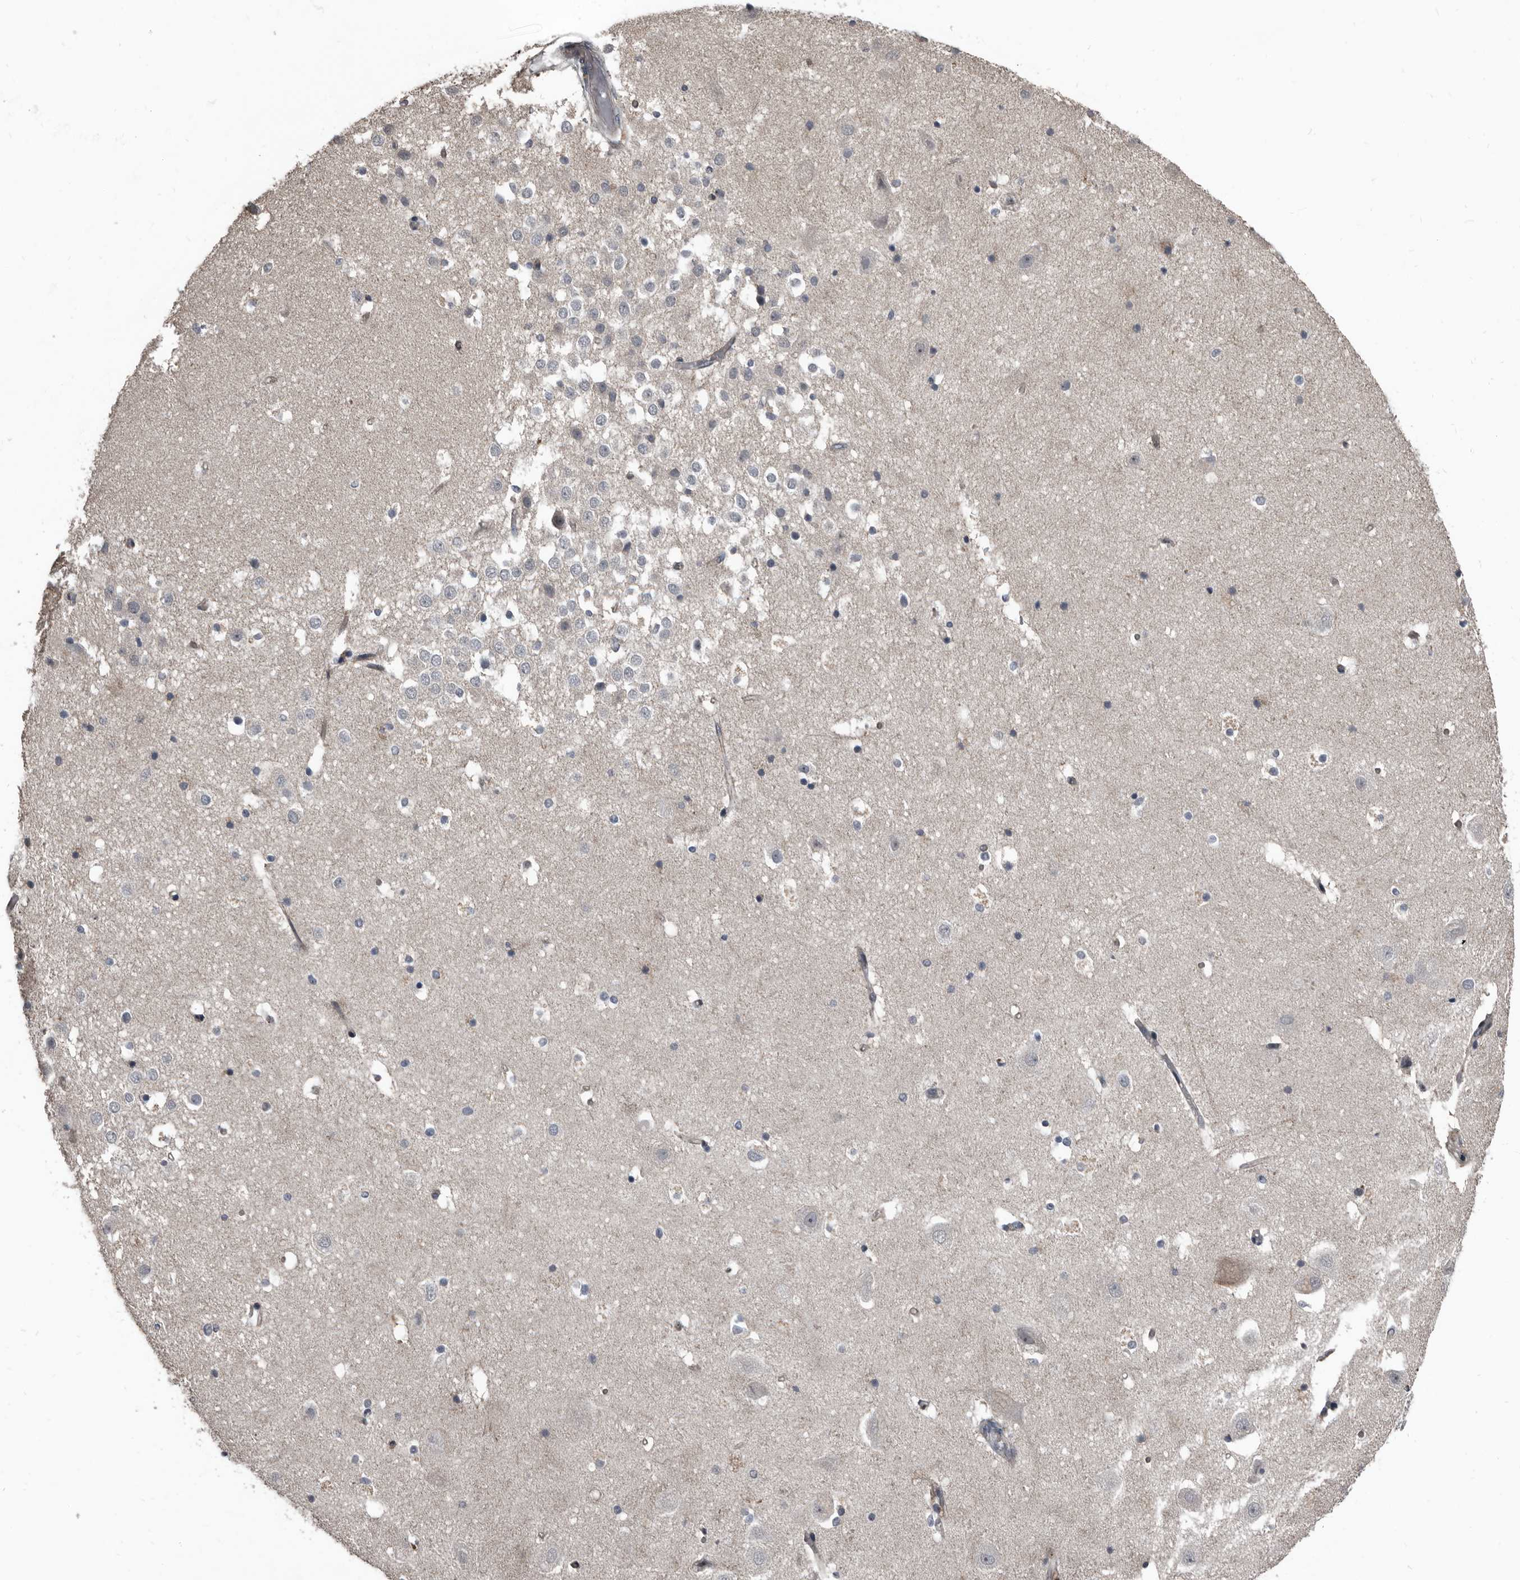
{"staining": {"intensity": "negative", "quantity": "none", "location": "none"}, "tissue": "hippocampus", "cell_type": "Glial cells", "image_type": "normal", "snomed": [{"axis": "morphology", "description": "Normal tissue, NOS"}, {"axis": "topography", "description": "Hippocampus"}], "caption": "An immunohistochemistry (IHC) image of benign hippocampus is shown. There is no staining in glial cells of hippocampus.", "gene": "DHPS", "patient": {"sex": "female", "age": 52}}